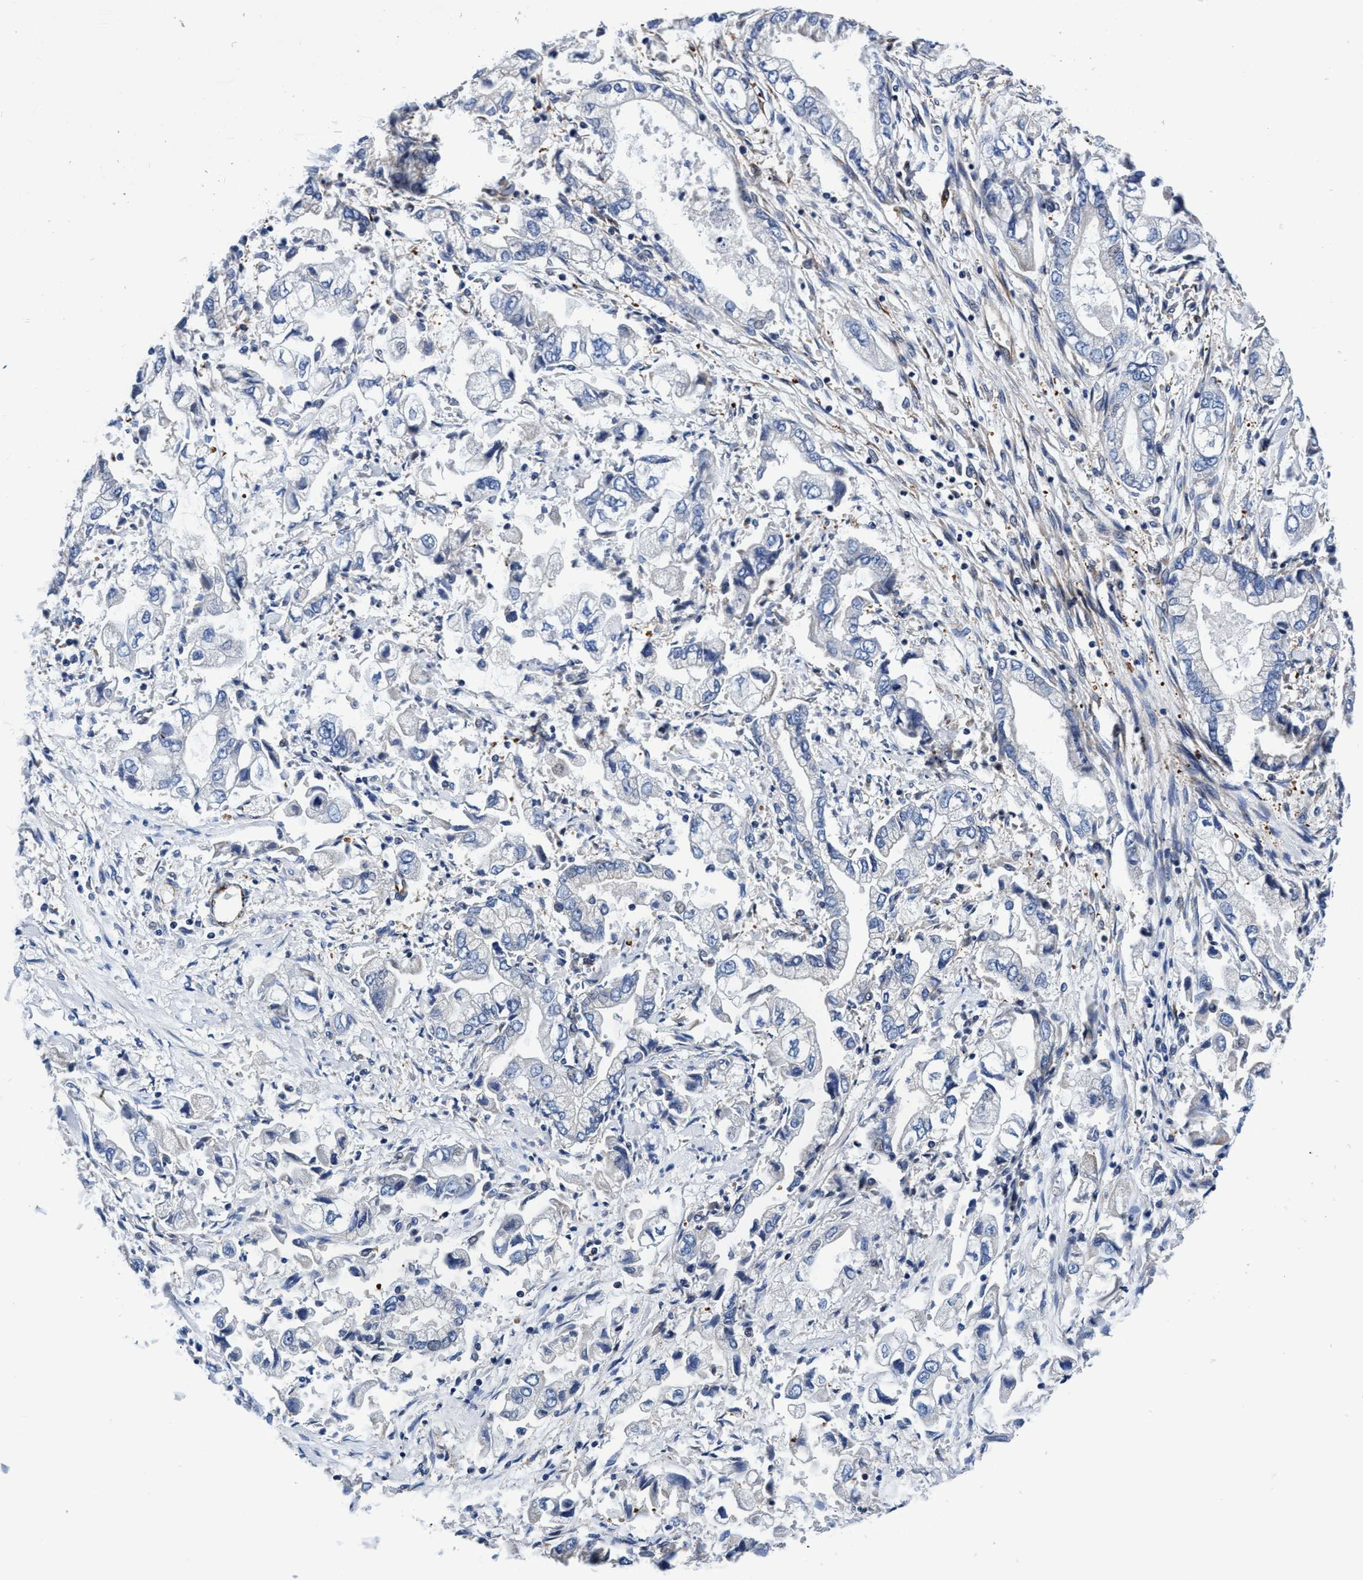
{"staining": {"intensity": "negative", "quantity": "none", "location": "none"}, "tissue": "stomach cancer", "cell_type": "Tumor cells", "image_type": "cancer", "snomed": [{"axis": "morphology", "description": "Normal tissue, NOS"}, {"axis": "morphology", "description": "Adenocarcinoma, NOS"}, {"axis": "topography", "description": "Stomach"}], "caption": "Immunohistochemical staining of stomach cancer (adenocarcinoma) displays no significant expression in tumor cells. The staining is performed using DAB brown chromogen with nuclei counter-stained in using hematoxylin.", "gene": "UBALD2", "patient": {"sex": "male", "age": 62}}